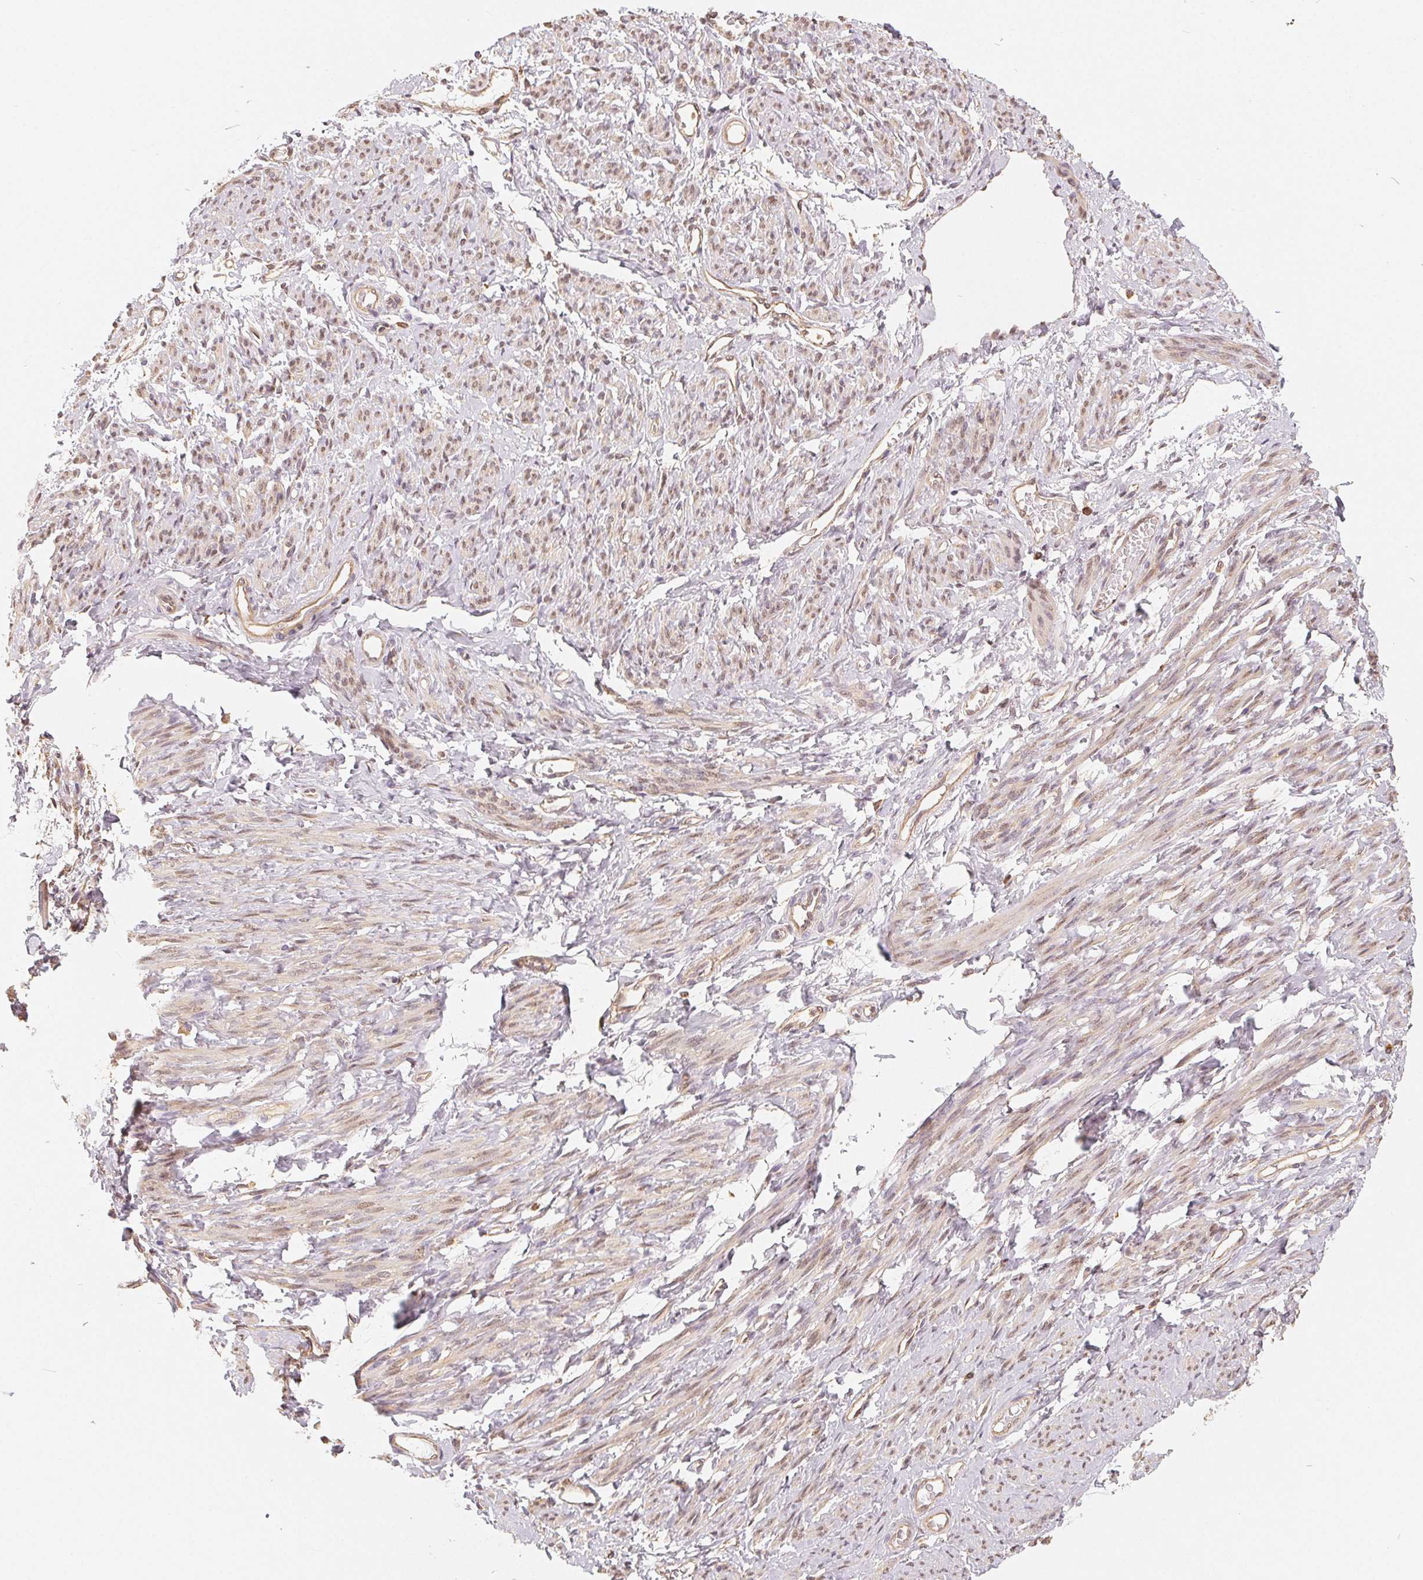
{"staining": {"intensity": "weak", "quantity": "25%-75%", "location": "nuclear"}, "tissue": "smooth muscle", "cell_type": "Smooth muscle cells", "image_type": "normal", "snomed": [{"axis": "morphology", "description": "Normal tissue, NOS"}, {"axis": "topography", "description": "Smooth muscle"}], "caption": "Immunohistochemical staining of benign smooth muscle exhibits weak nuclear protein staining in about 25%-75% of smooth muscle cells.", "gene": "GUSB", "patient": {"sex": "female", "age": 65}}